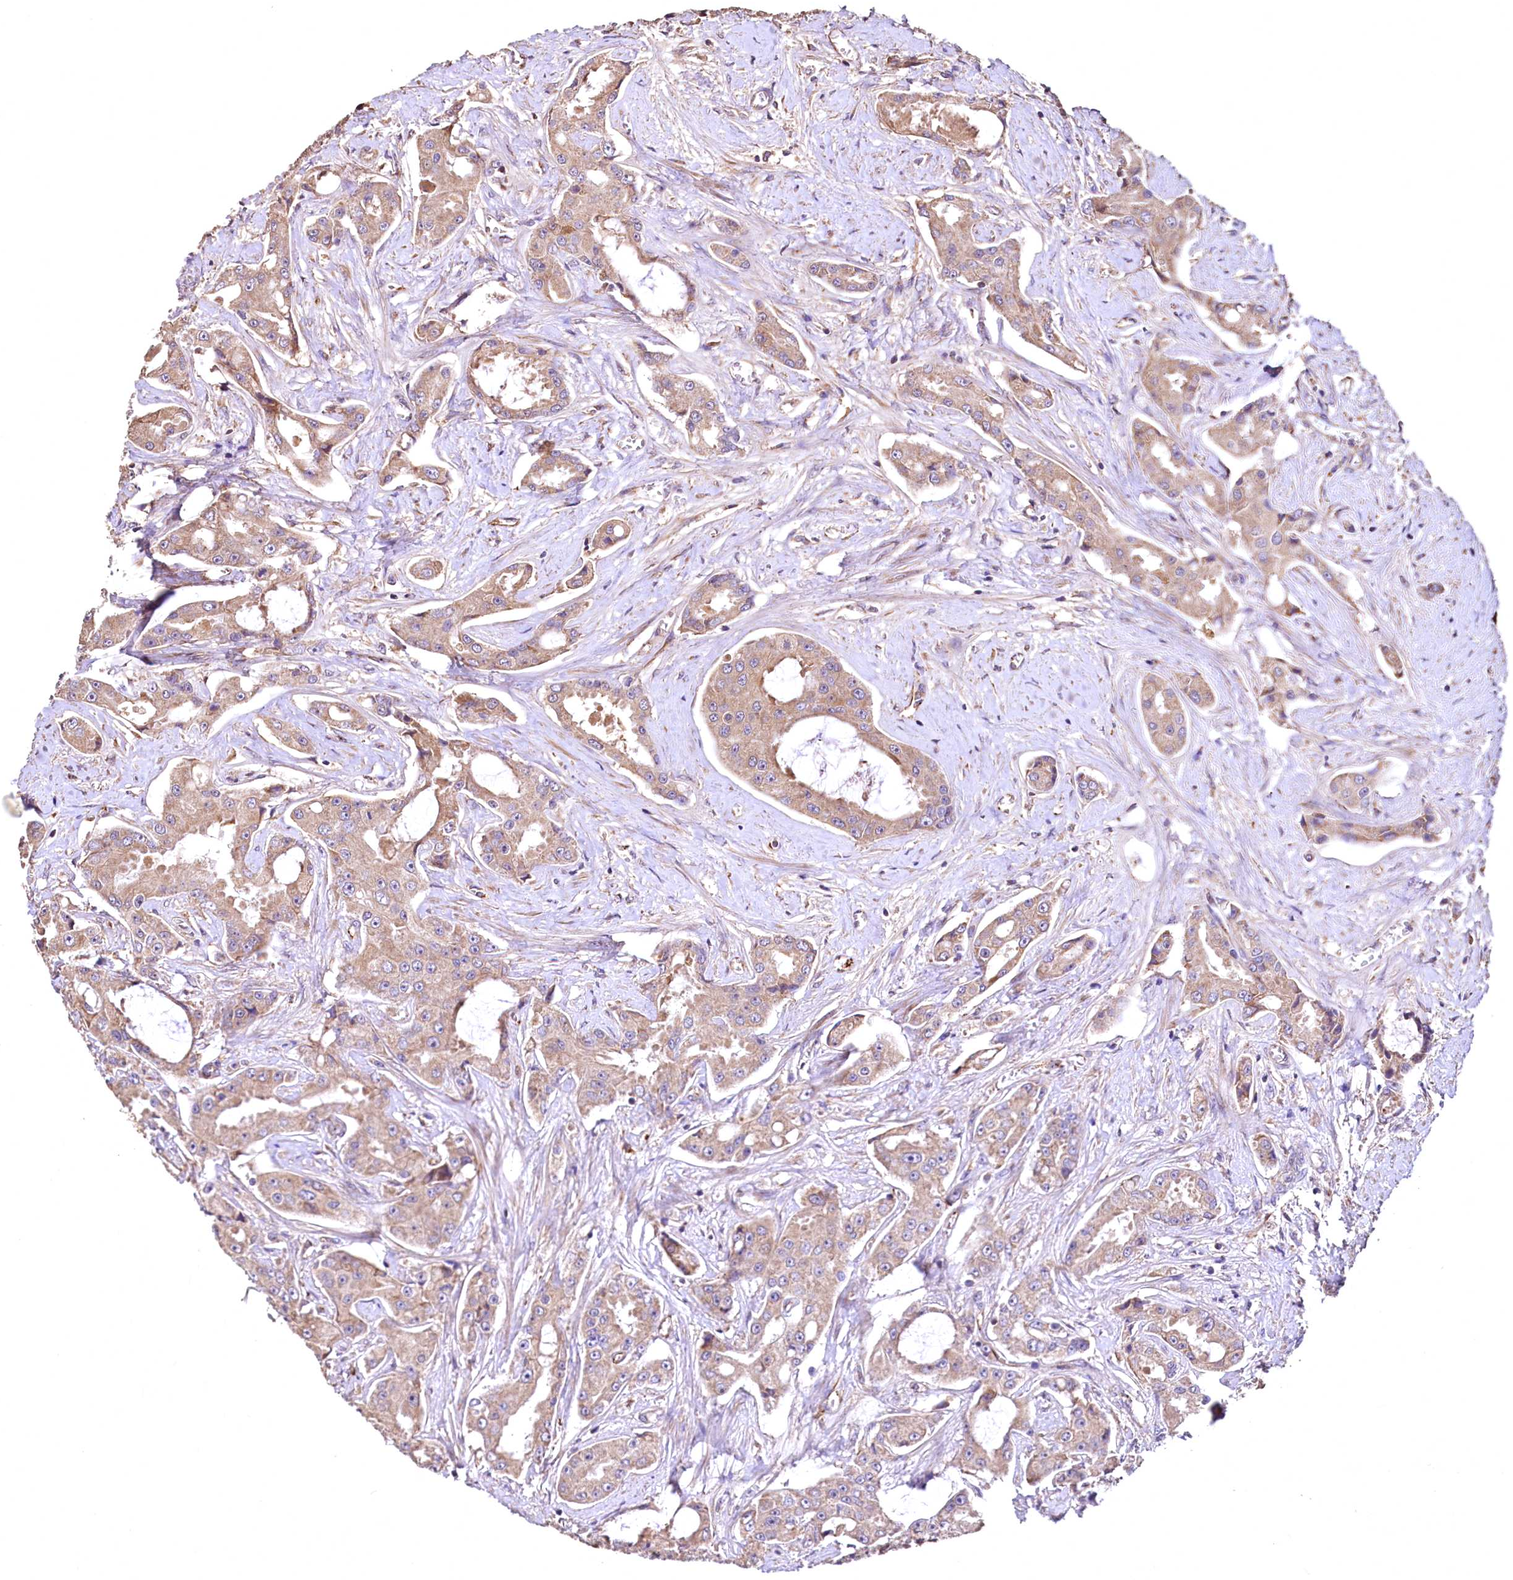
{"staining": {"intensity": "moderate", "quantity": ">75%", "location": "cytoplasmic/membranous"}, "tissue": "prostate cancer", "cell_type": "Tumor cells", "image_type": "cancer", "snomed": [{"axis": "morphology", "description": "Adenocarcinoma, High grade"}, {"axis": "topography", "description": "Prostate"}], "caption": "Adenocarcinoma (high-grade) (prostate) stained with DAB (3,3'-diaminobenzidine) immunohistochemistry (IHC) displays medium levels of moderate cytoplasmic/membranous positivity in approximately >75% of tumor cells.", "gene": "RASSF1", "patient": {"sex": "male", "age": 73}}